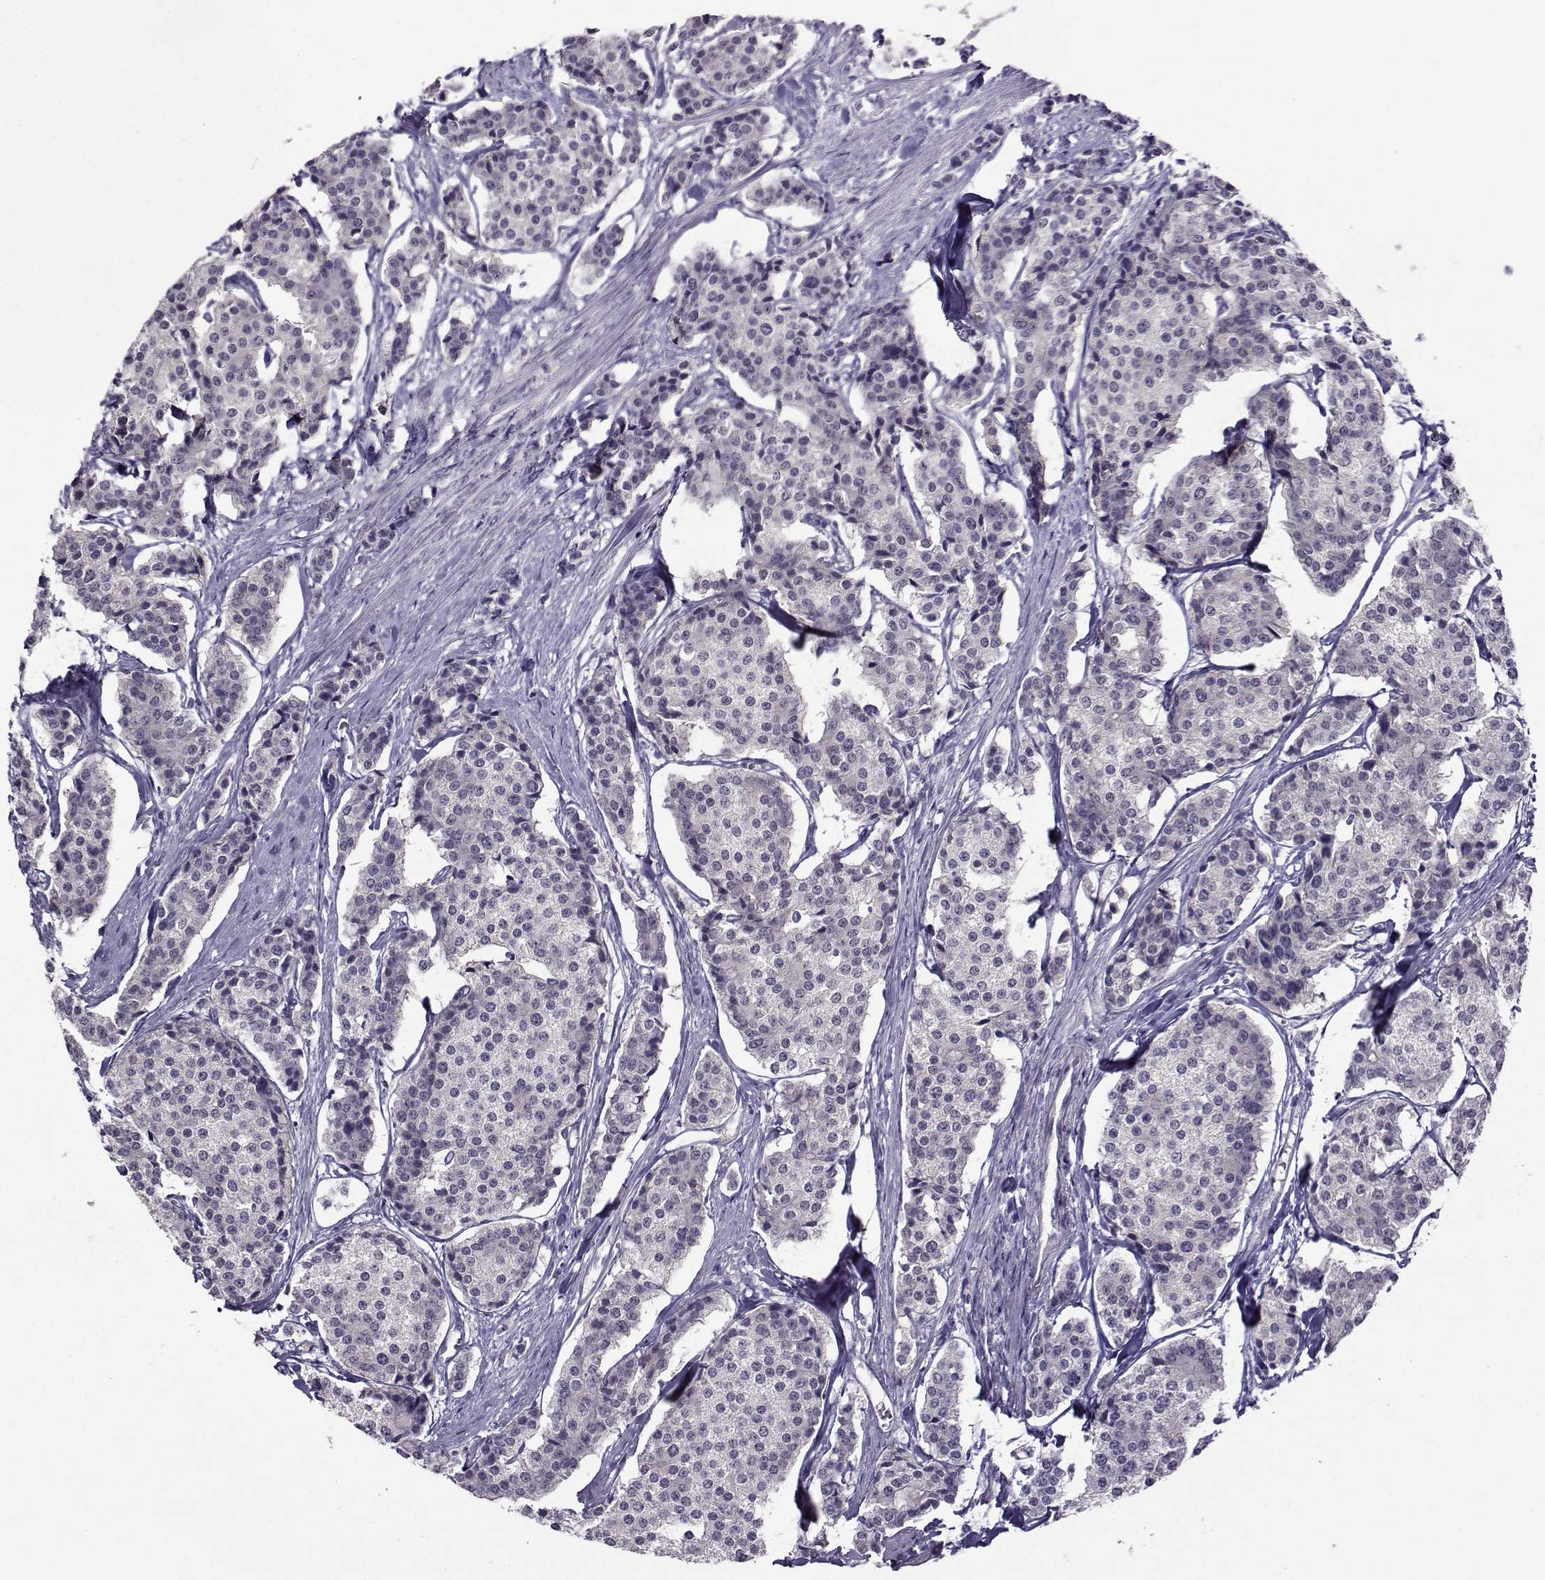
{"staining": {"intensity": "negative", "quantity": "none", "location": "none"}, "tissue": "carcinoid", "cell_type": "Tumor cells", "image_type": "cancer", "snomed": [{"axis": "morphology", "description": "Carcinoid, malignant, NOS"}, {"axis": "topography", "description": "Small intestine"}], "caption": "Histopathology image shows no protein positivity in tumor cells of carcinoid tissue.", "gene": "DDX20", "patient": {"sex": "female", "age": 65}}